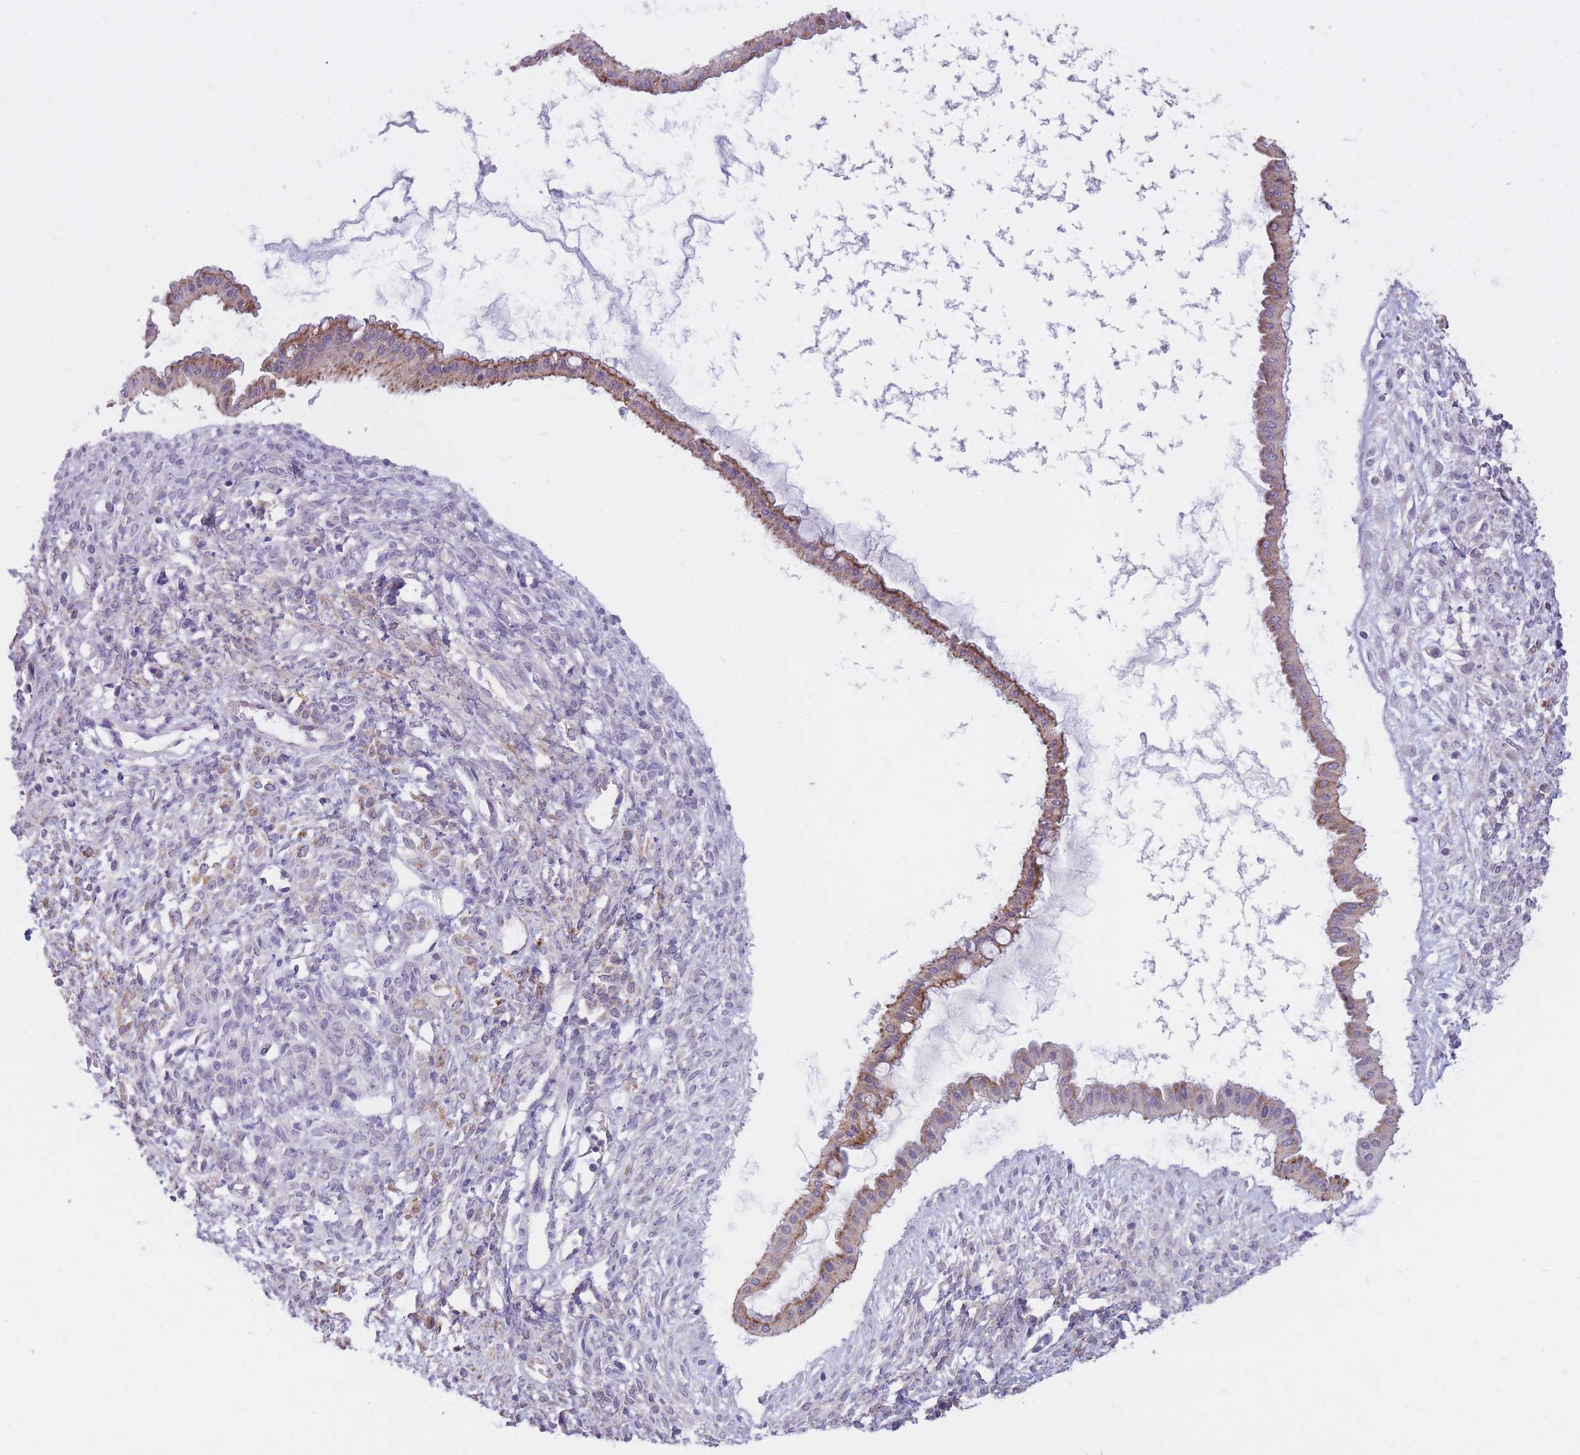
{"staining": {"intensity": "moderate", "quantity": "25%-75%", "location": "cytoplasmic/membranous"}, "tissue": "ovarian cancer", "cell_type": "Tumor cells", "image_type": "cancer", "snomed": [{"axis": "morphology", "description": "Cystadenocarcinoma, mucinous, NOS"}, {"axis": "topography", "description": "Ovary"}], "caption": "Immunohistochemistry image of neoplastic tissue: ovarian mucinous cystadenocarcinoma stained using immunohistochemistry shows medium levels of moderate protein expression localized specifically in the cytoplasmic/membranous of tumor cells, appearing as a cytoplasmic/membranous brown color.", "gene": "RNF170", "patient": {"sex": "female", "age": 73}}